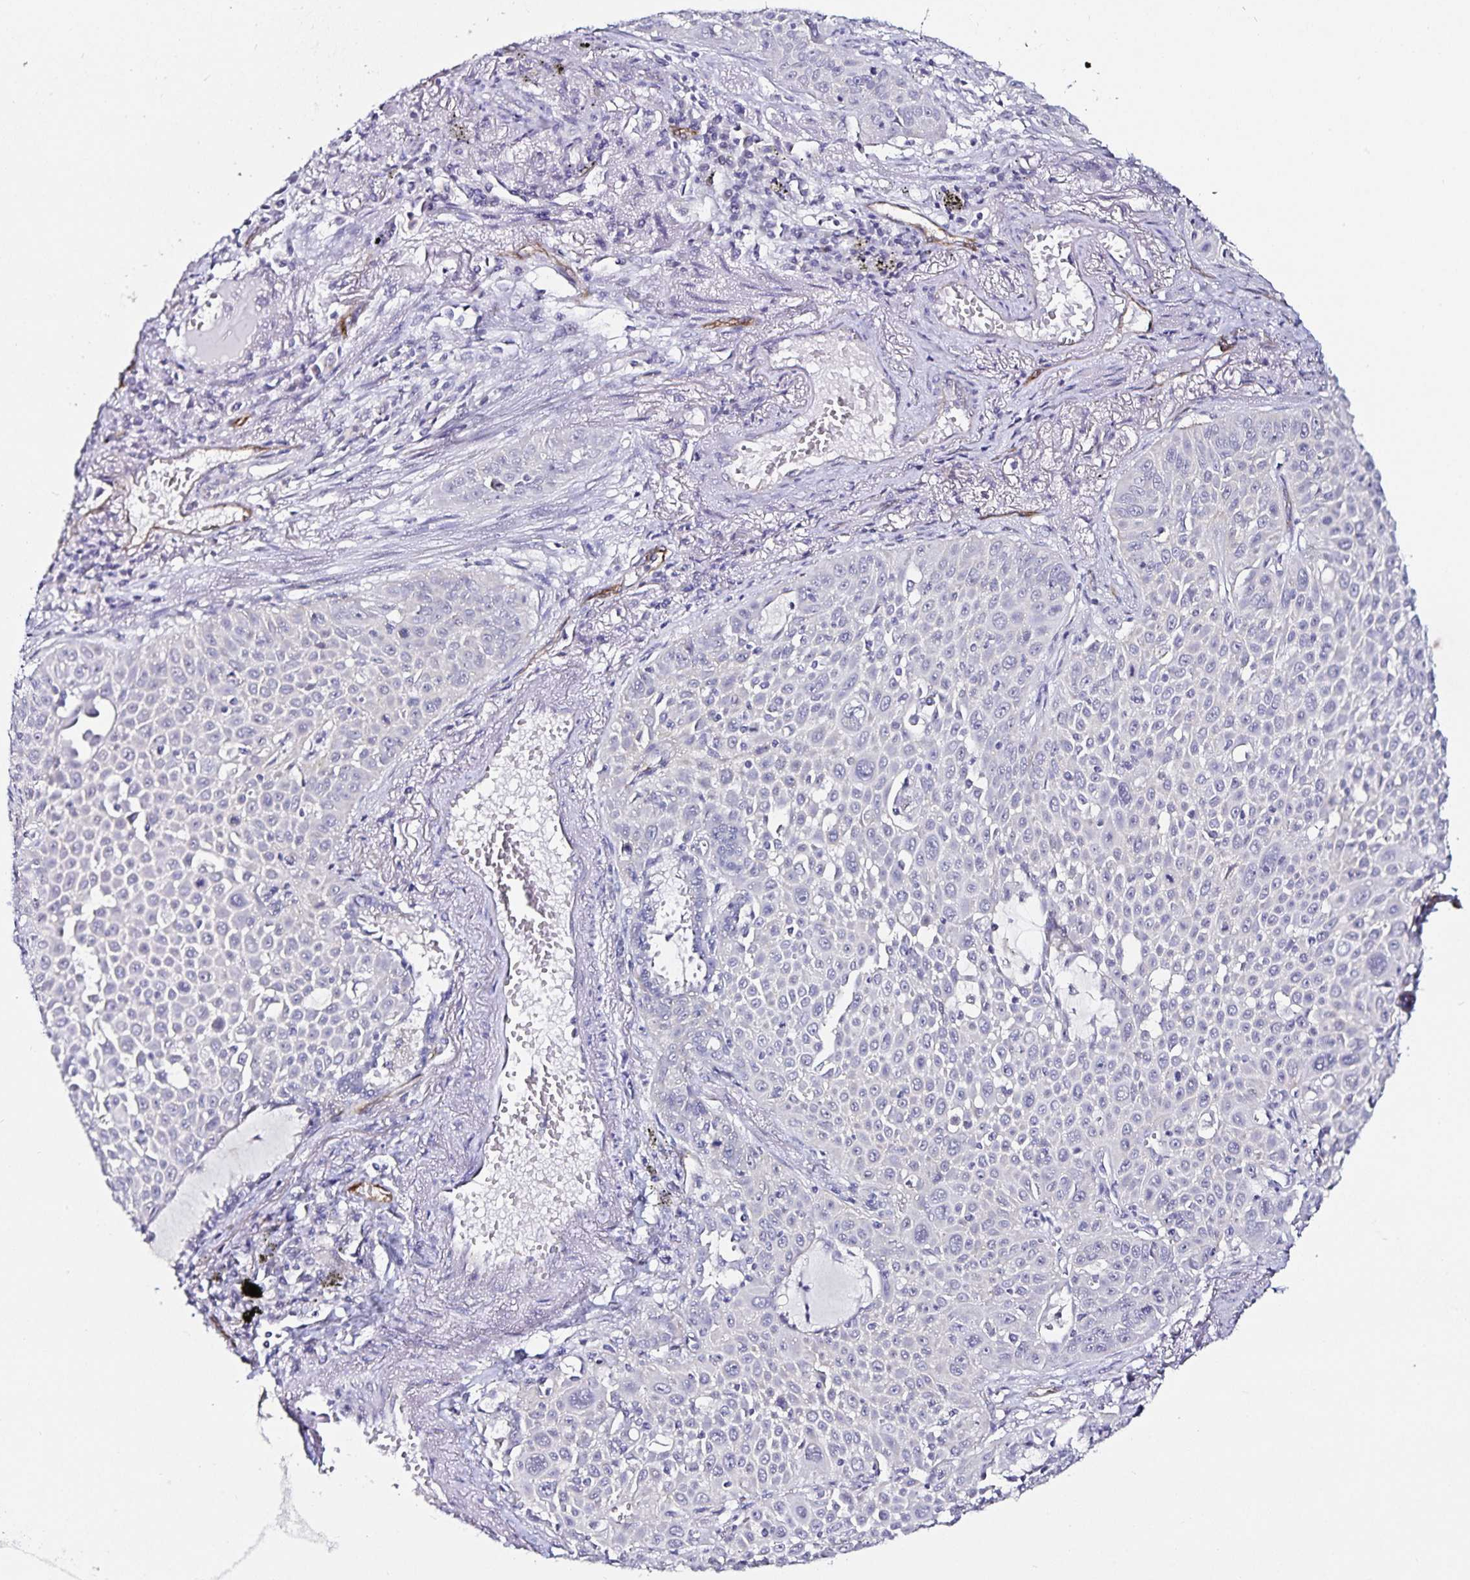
{"staining": {"intensity": "negative", "quantity": "none", "location": "none"}, "tissue": "lung cancer", "cell_type": "Tumor cells", "image_type": "cancer", "snomed": [{"axis": "morphology", "description": "Squamous cell carcinoma, NOS"}, {"axis": "morphology", "description": "Squamous cell carcinoma, metastatic, NOS"}, {"axis": "topography", "description": "Lymph node"}, {"axis": "topography", "description": "Lung"}], "caption": "Immunohistochemistry micrograph of neoplastic tissue: human lung cancer stained with DAB exhibits no significant protein positivity in tumor cells.", "gene": "TSPAN7", "patient": {"sex": "female", "age": 62}}